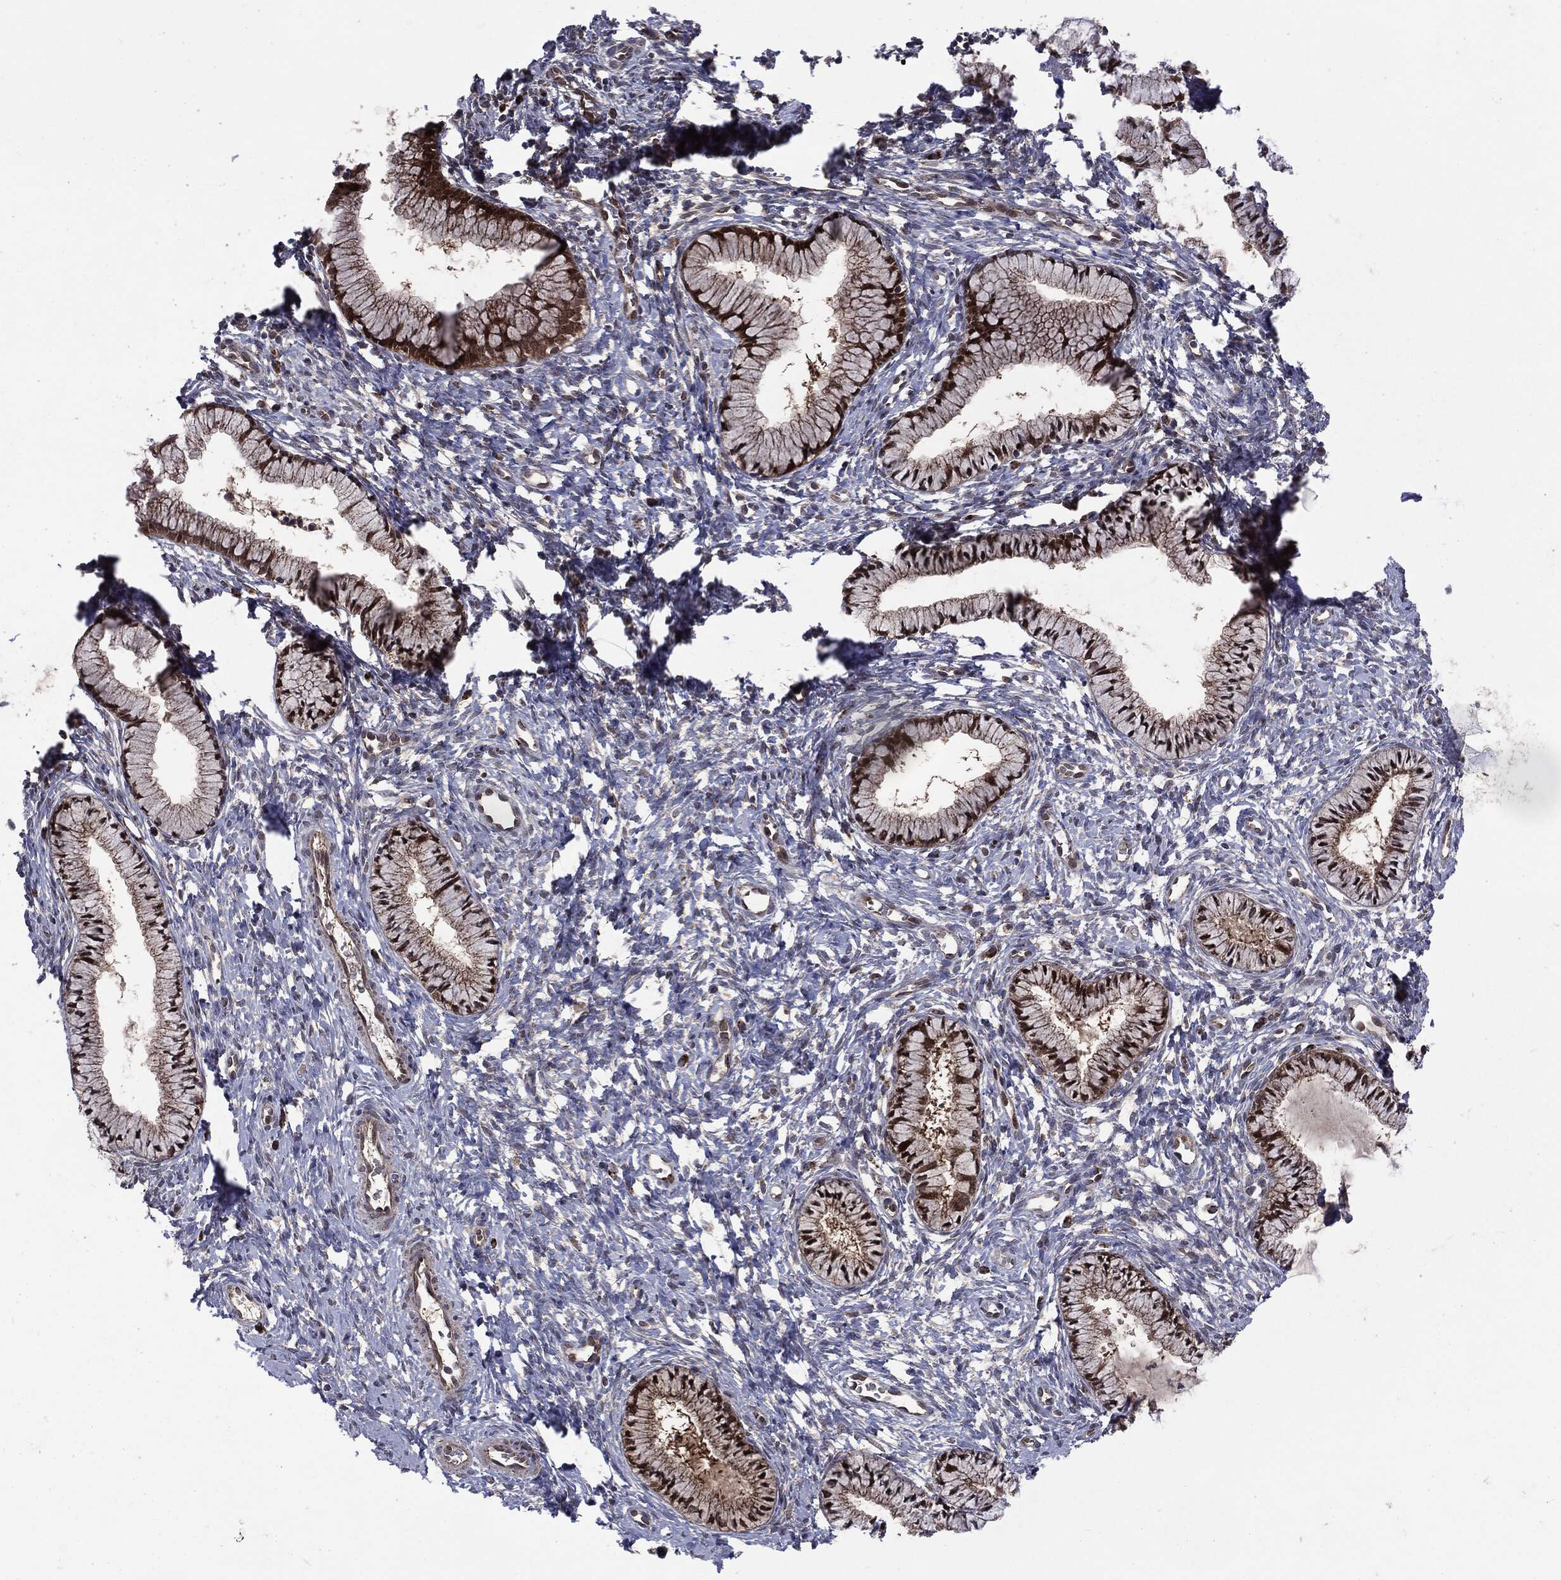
{"staining": {"intensity": "moderate", "quantity": "25%-75%", "location": "cytoplasmic/membranous,nuclear"}, "tissue": "cervix", "cell_type": "Glandular cells", "image_type": "normal", "snomed": [{"axis": "morphology", "description": "Normal tissue, NOS"}, {"axis": "topography", "description": "Cervix"}], "caption": "Immunohistochemistry histopathology image of benign cervix: human cervix stained using immunohistochemistry (IHC) reveals medium levels of moderate protein expression localized specifically in the cytoplasmic/membranous,nuclear of glandular cells, appearing as a cytoplasmic/membranous,nuclear brown color.", "gene": "PTPA", "patient": {"sex": "female", "age": 39}}